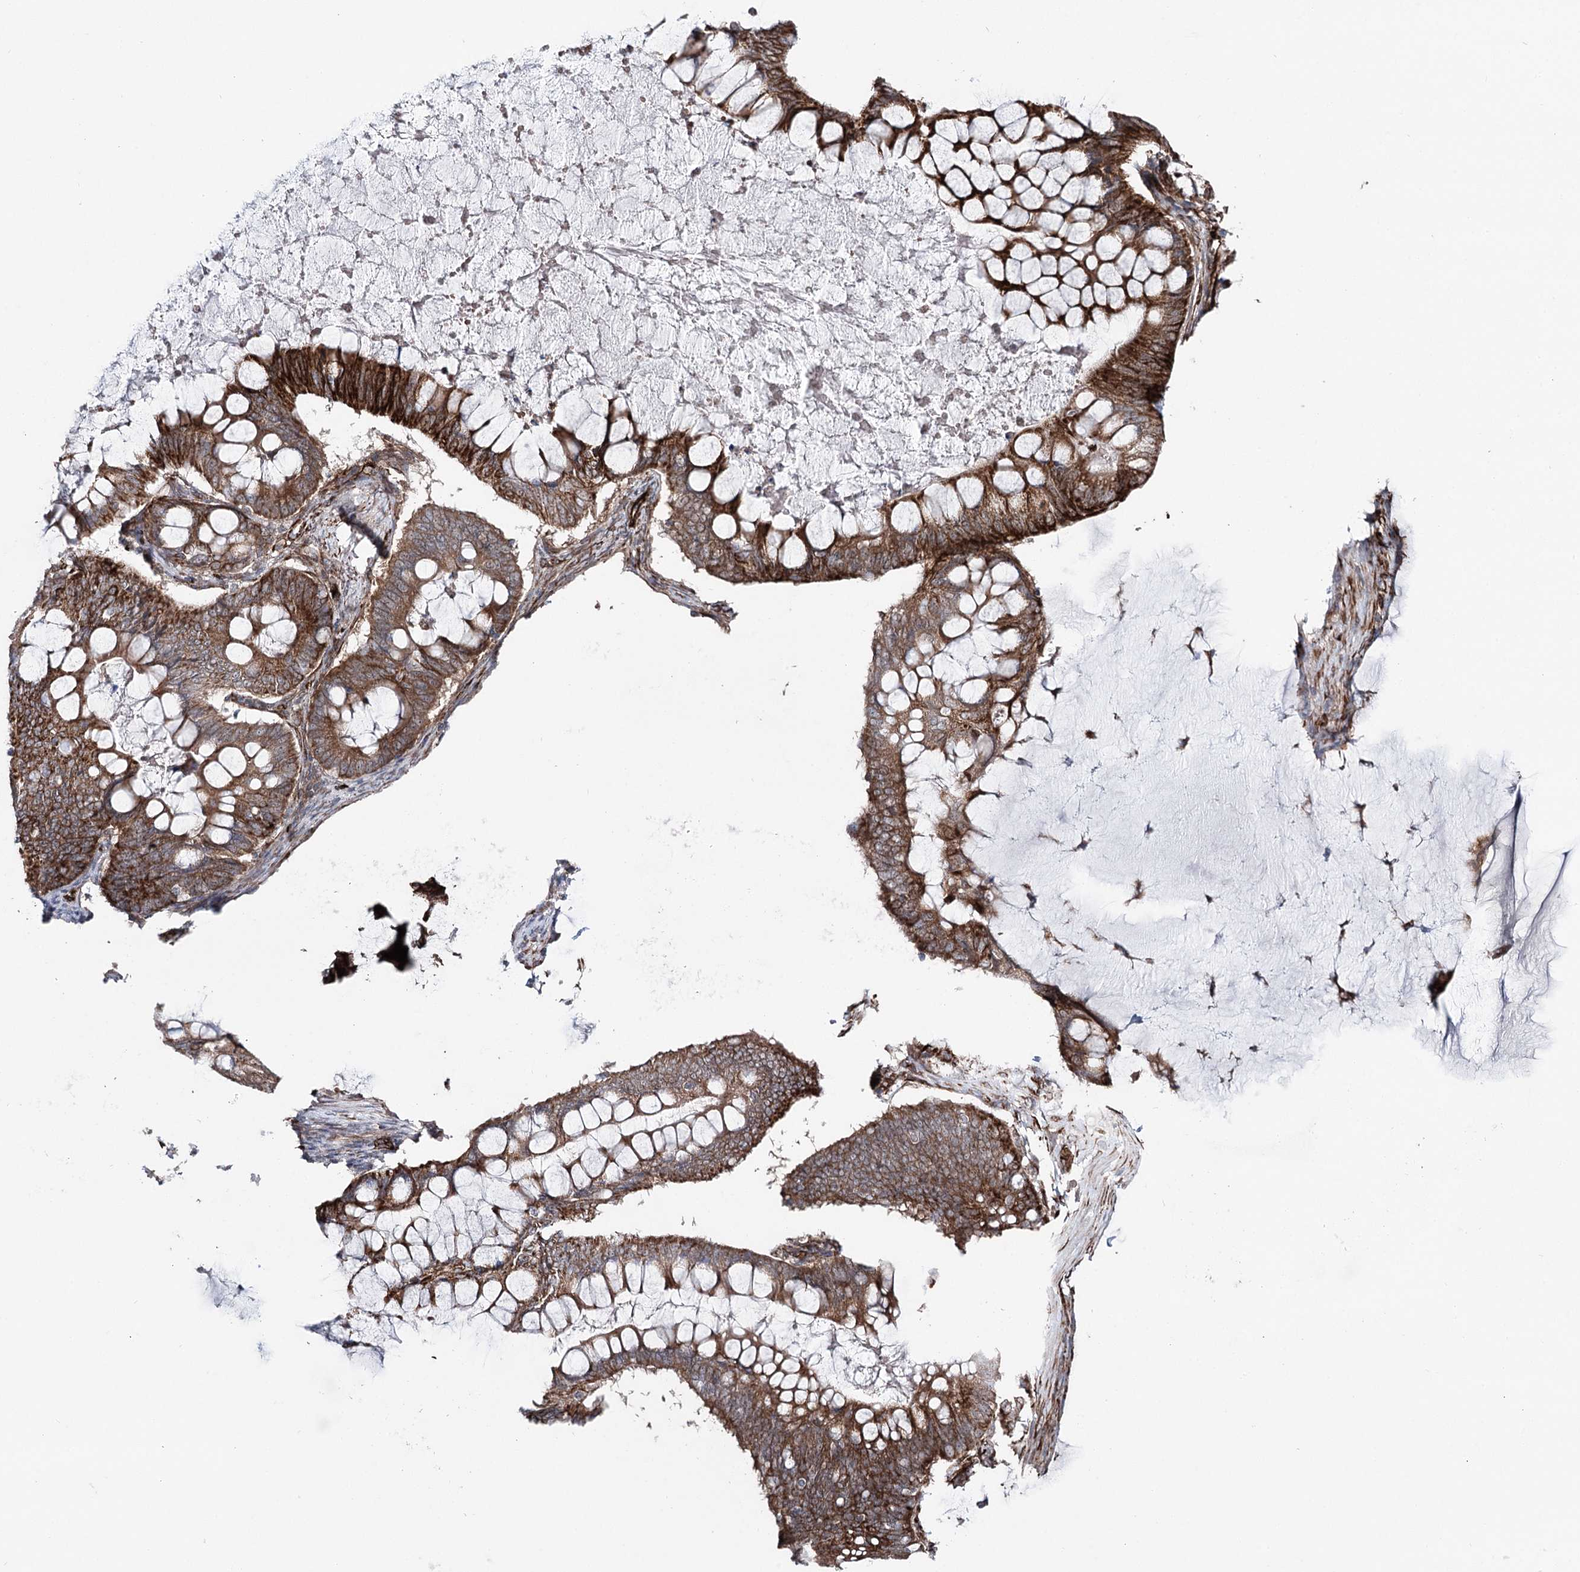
{"staining": {"intensity": "strong", "quantity": ">75%", "location": "cytoplasmic/membranous"}, "tissue": "ovarian cancer", "cell_type": "Tumor cells", "image_type": "cancer", "snomed": [{"axis": "morphology", "description": "Cystadenocarcinoma, mucinous, NOS"}, {"axis": "topography", "description": "Ovary"}], "caption": "IHC image of human ovarian cancer (mucinous cystadenocarcinoma) stained for a protein (brown), which reveals high levels of strong cytoplasmic/membranous staining in approximately >75% of tumor cells.", "gene": "MIB1", "patient": {"sex": "female", "age": 61}}